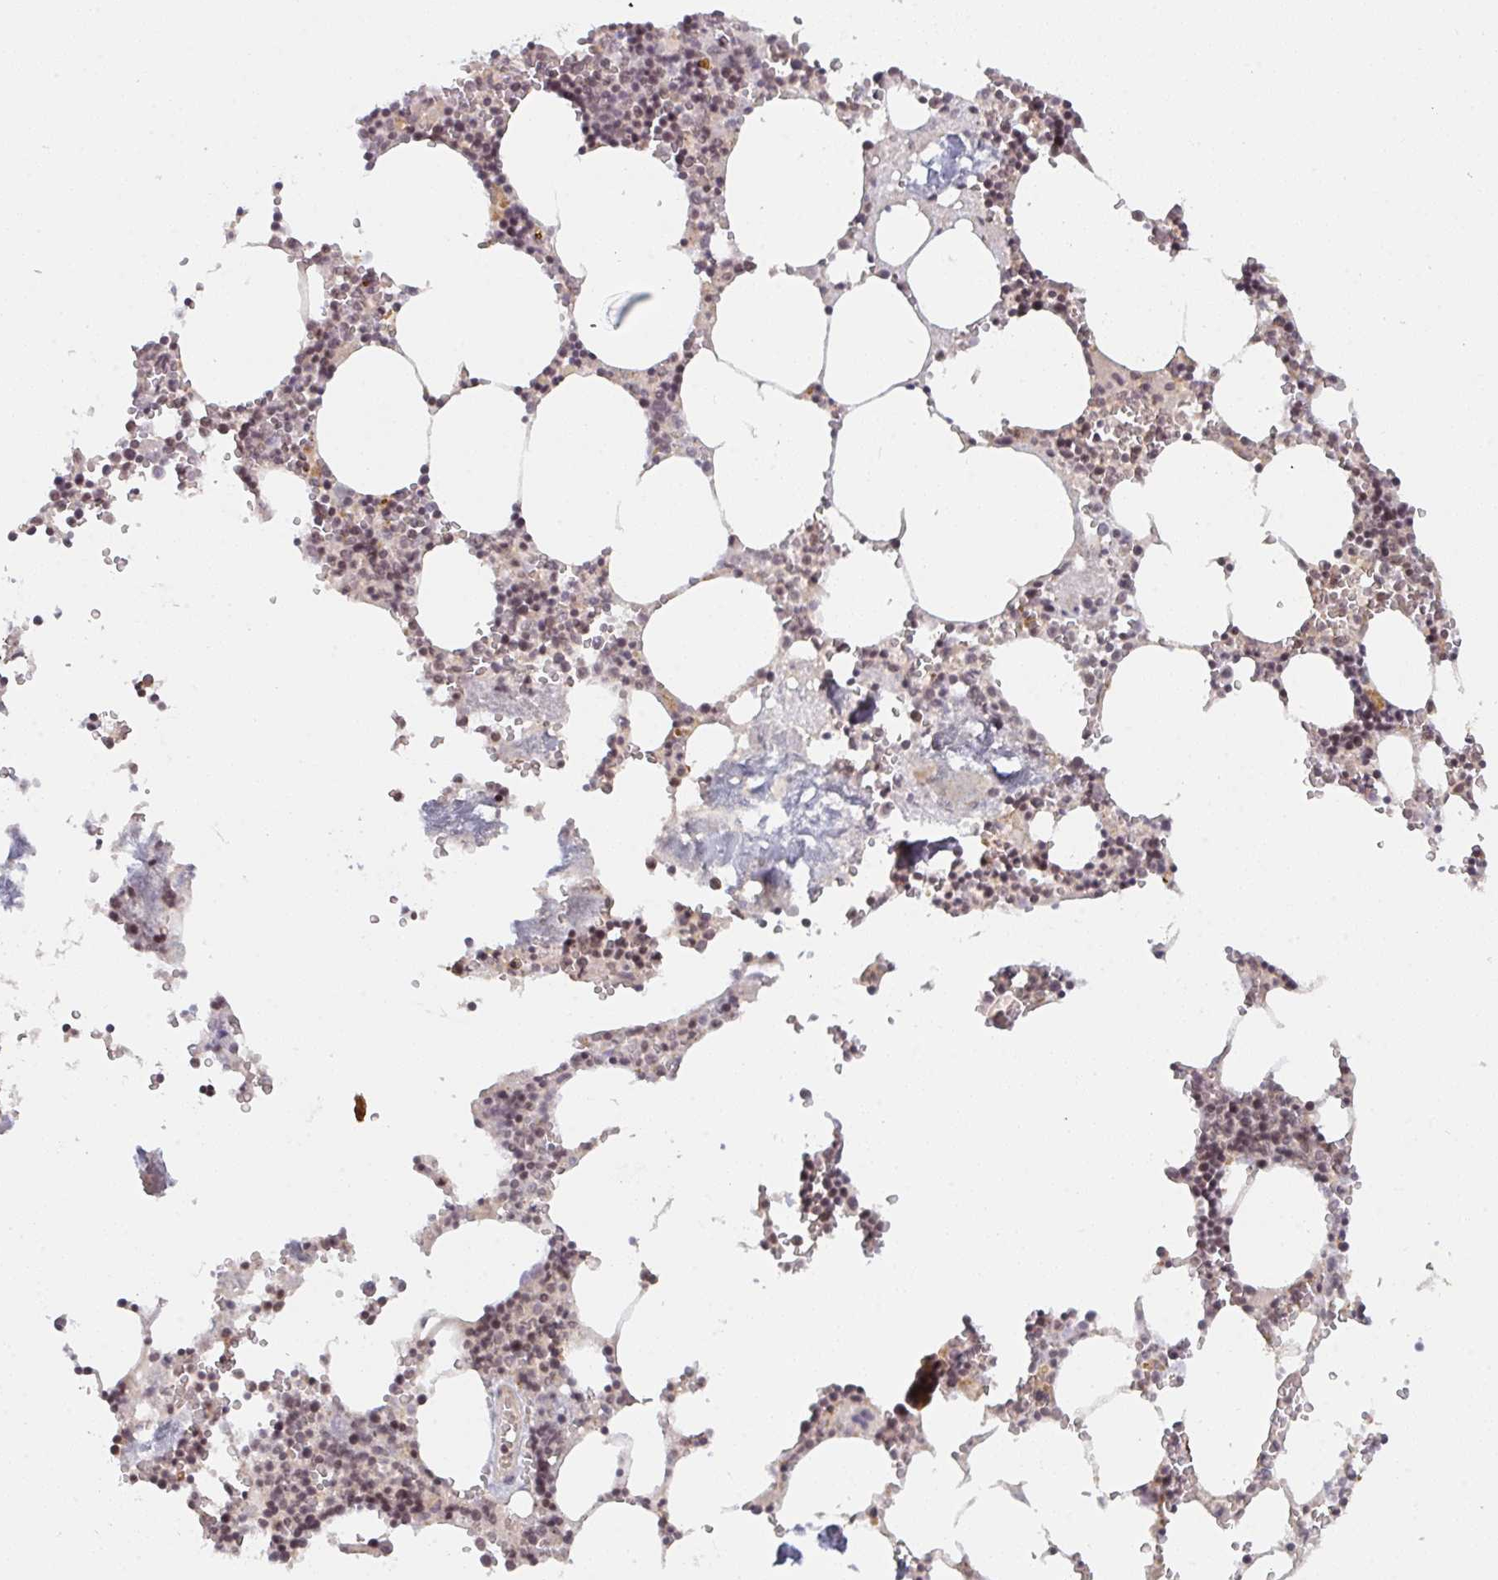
{"staining": {"intensity": "weak", "quantity": "25%-75%", "location": "nuclear"}, "tissue": "bone marrow", "cell_type": "Hematopoietic cells", "image_type": "normal", "snomed": [{"axis": "morphology", "description": "Normal tissue, NOS"}, {"axis": "topography", "description": "Bone marrow"}], "caption": "Hematopoietic cells reveal low levels of weak nuclear expression in about 25%-75% of cells in benign human bone marrow. The staining was performed using DAB, with brown indicating positive protein expression. Nuclei are stained blue with hematoxylin.", "gene": "DCST1", "patient": {"sex": "male", "age": 54}}